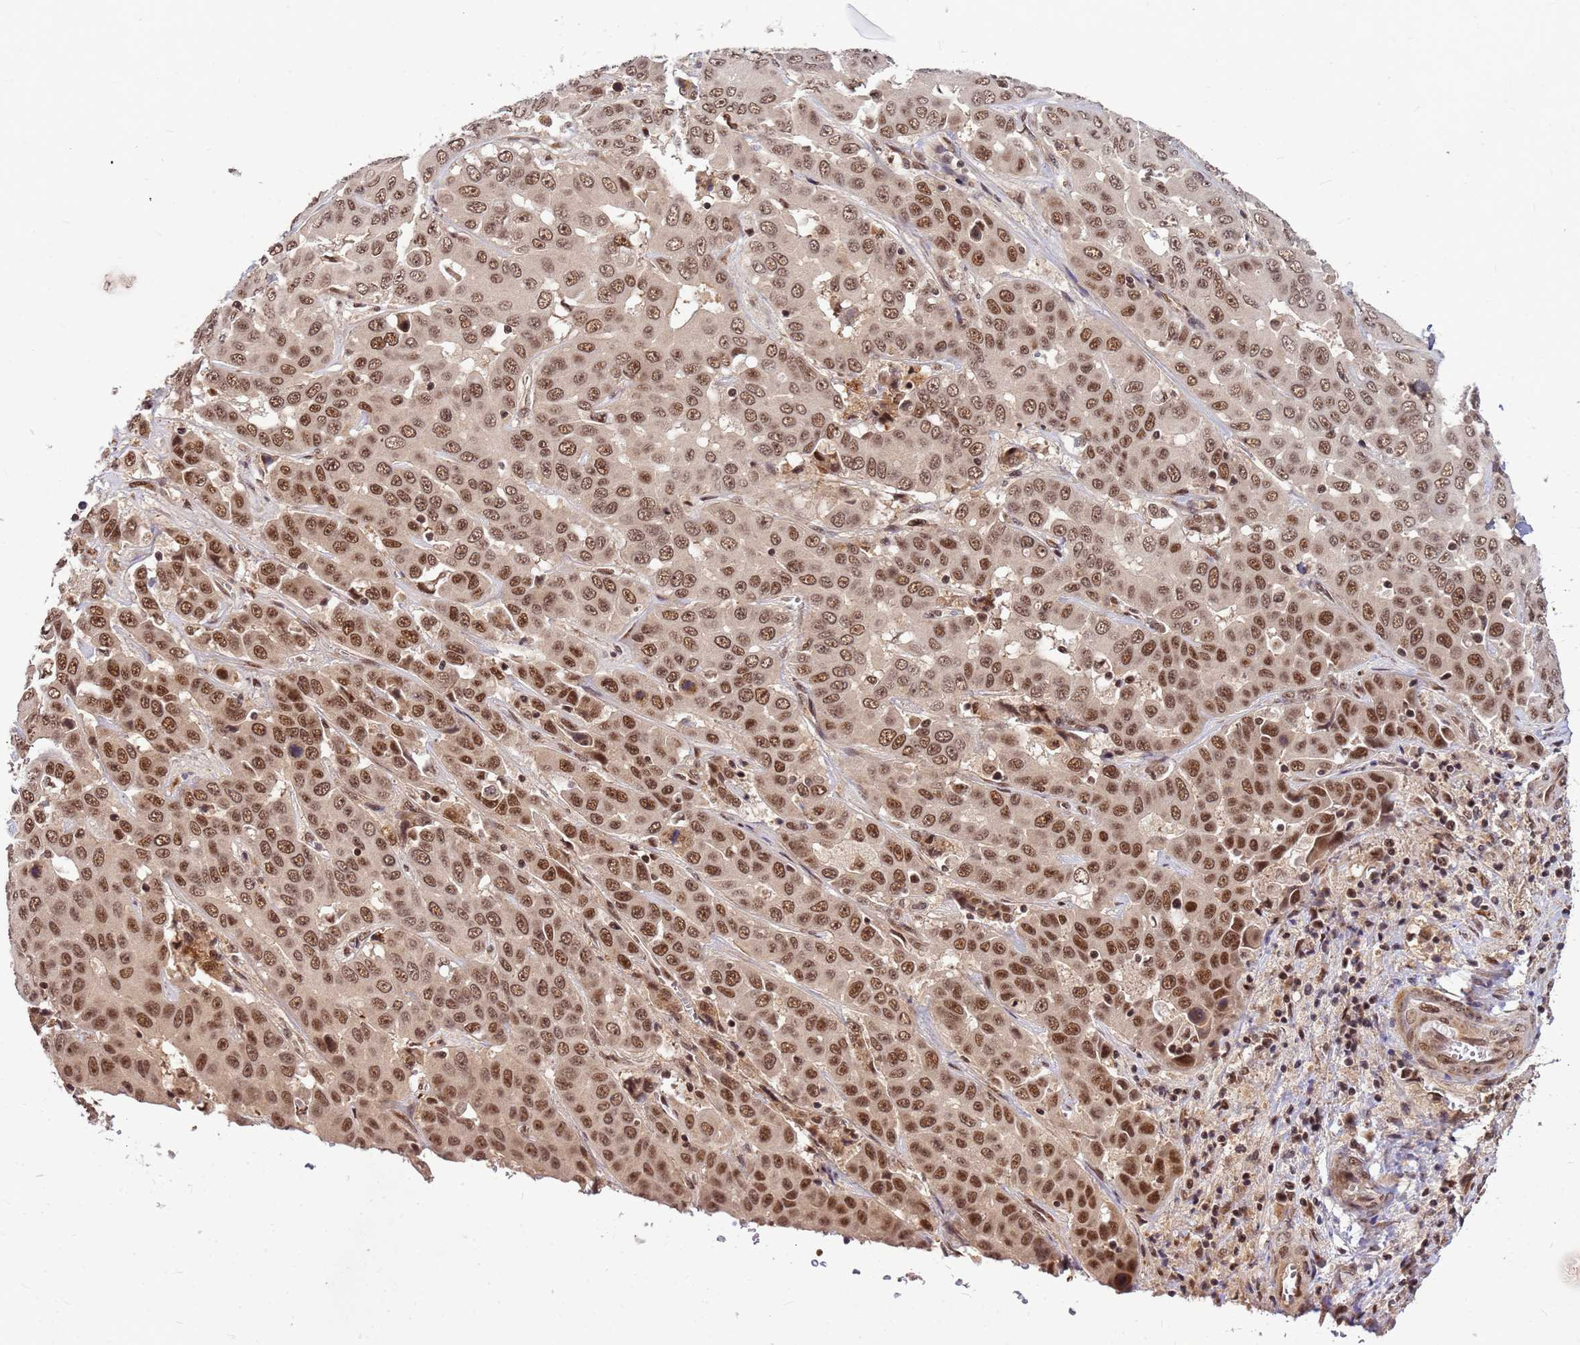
{"staining": {"intensity": "moderate", "quantity": ">75%", "location": "nuclear"}, "tissue": "liver cancer", "cell_type": "Tumor cells", "image_type": "cancer", "snomed": [{"axis": "morphology", "description": "Cholangiocarcinoma"}, {"axis": "topography", "description": "Liver"}], "caption": "Cholangiocarcinoma (liver) stained with a protein marker exhibits moderate staining in tumor cells.", "gene": "NCBP2", "patient": {"sex": "female", "age": 52}}